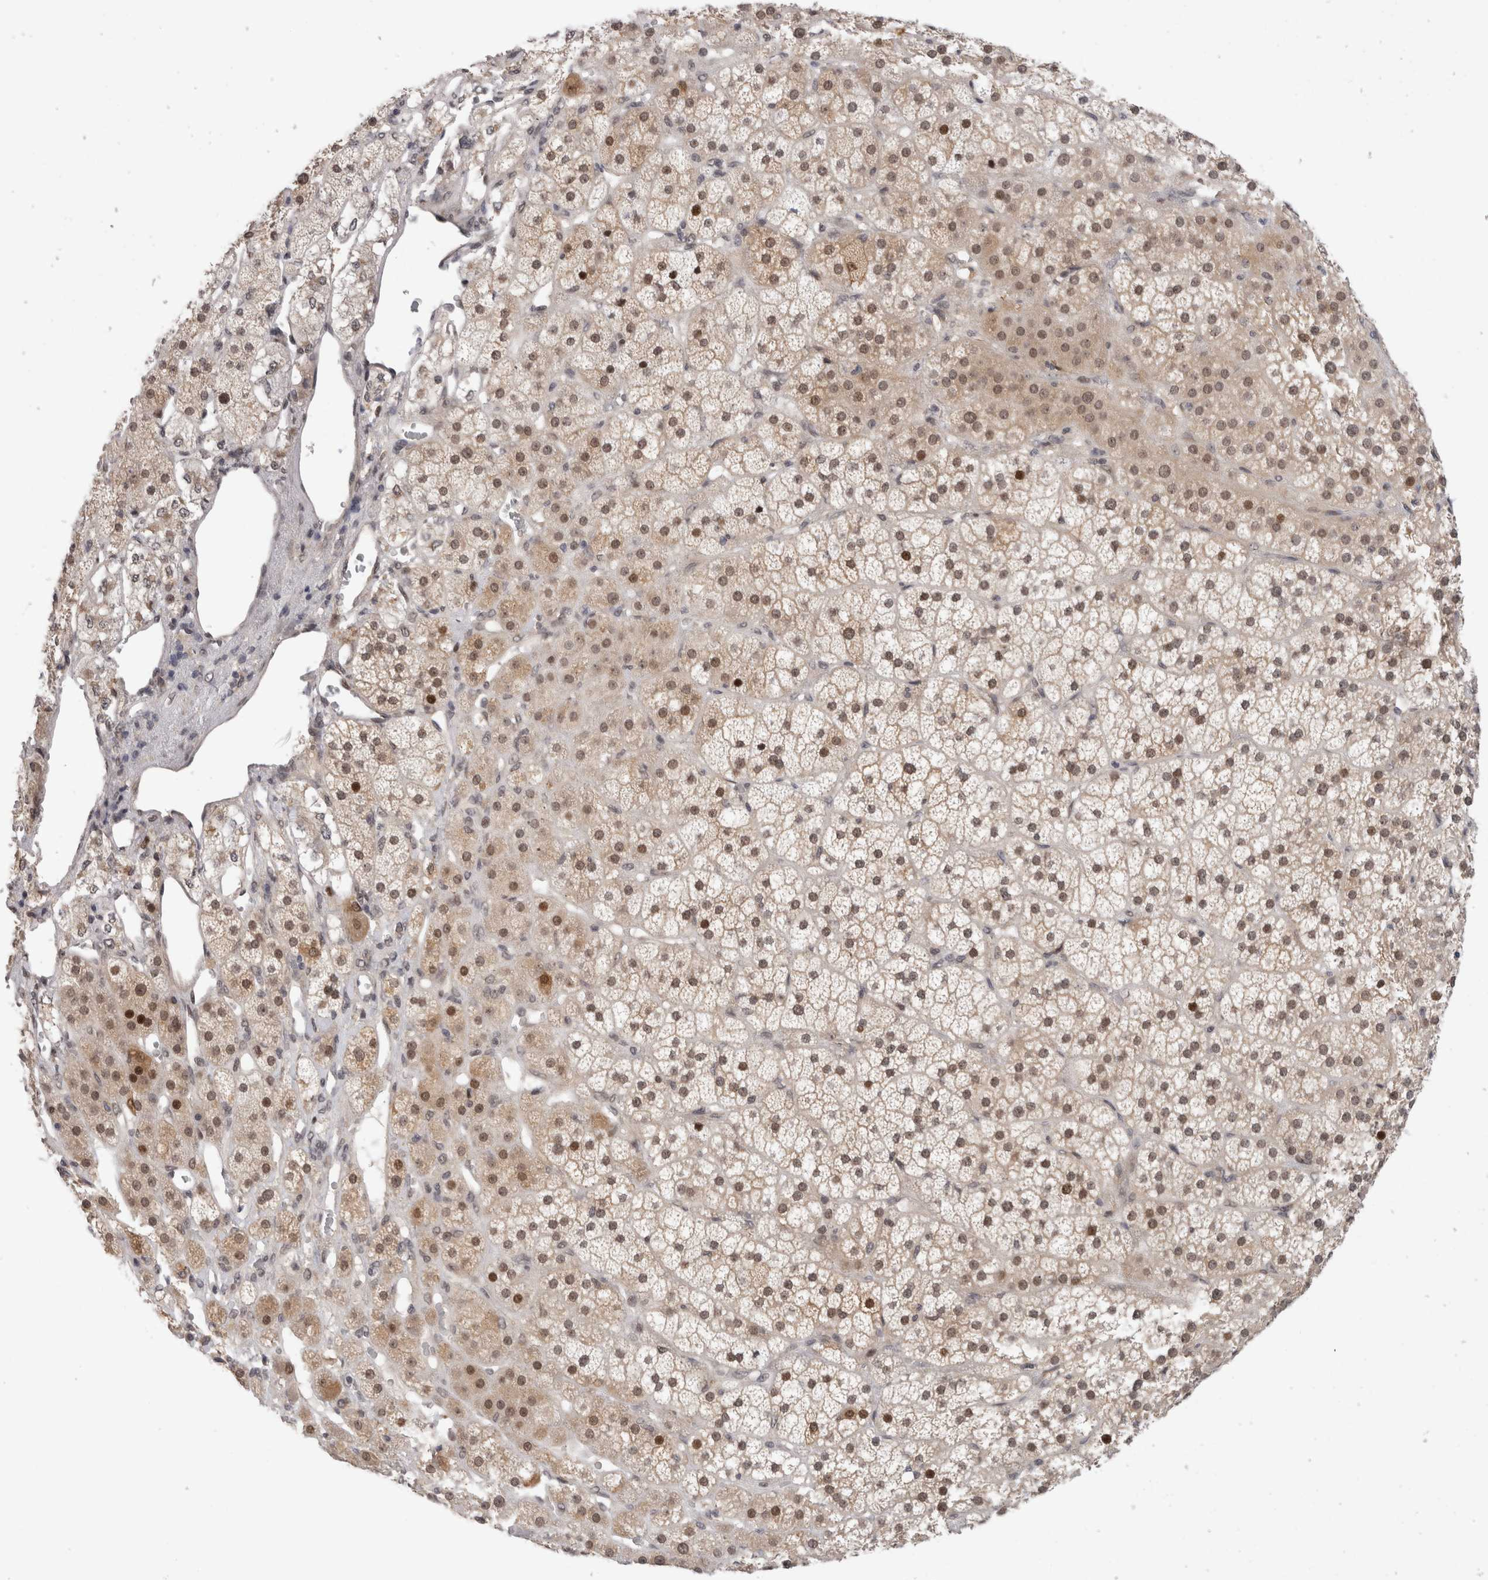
{"staining": {"intensity": "strong", "quantity": "25%-75%", "location": "cytoplasmic/membranous,nuclear"}, "tissue": "adrenal gland", "cell_type": "Glandular cells", "image_type": "normal", "snomed": [{"axis": "morphology", "description": "Normal tissue, NOS"}, {"axis": "topography", "description": "Adrenal gland"}], "caption": "A brown stain shows strong cytoplasmic/membranous,nuclear staining of a protein in glandular cells of unremarkable human adrenal gland. Using DAB (3,3'-diaminobenzidine) (brown) and hematoxylin (blue) stains, captured at high magnification using brightfield microscopy.", "gene": "ZNF521", "patient": {"sex": "male", "age": 57}}